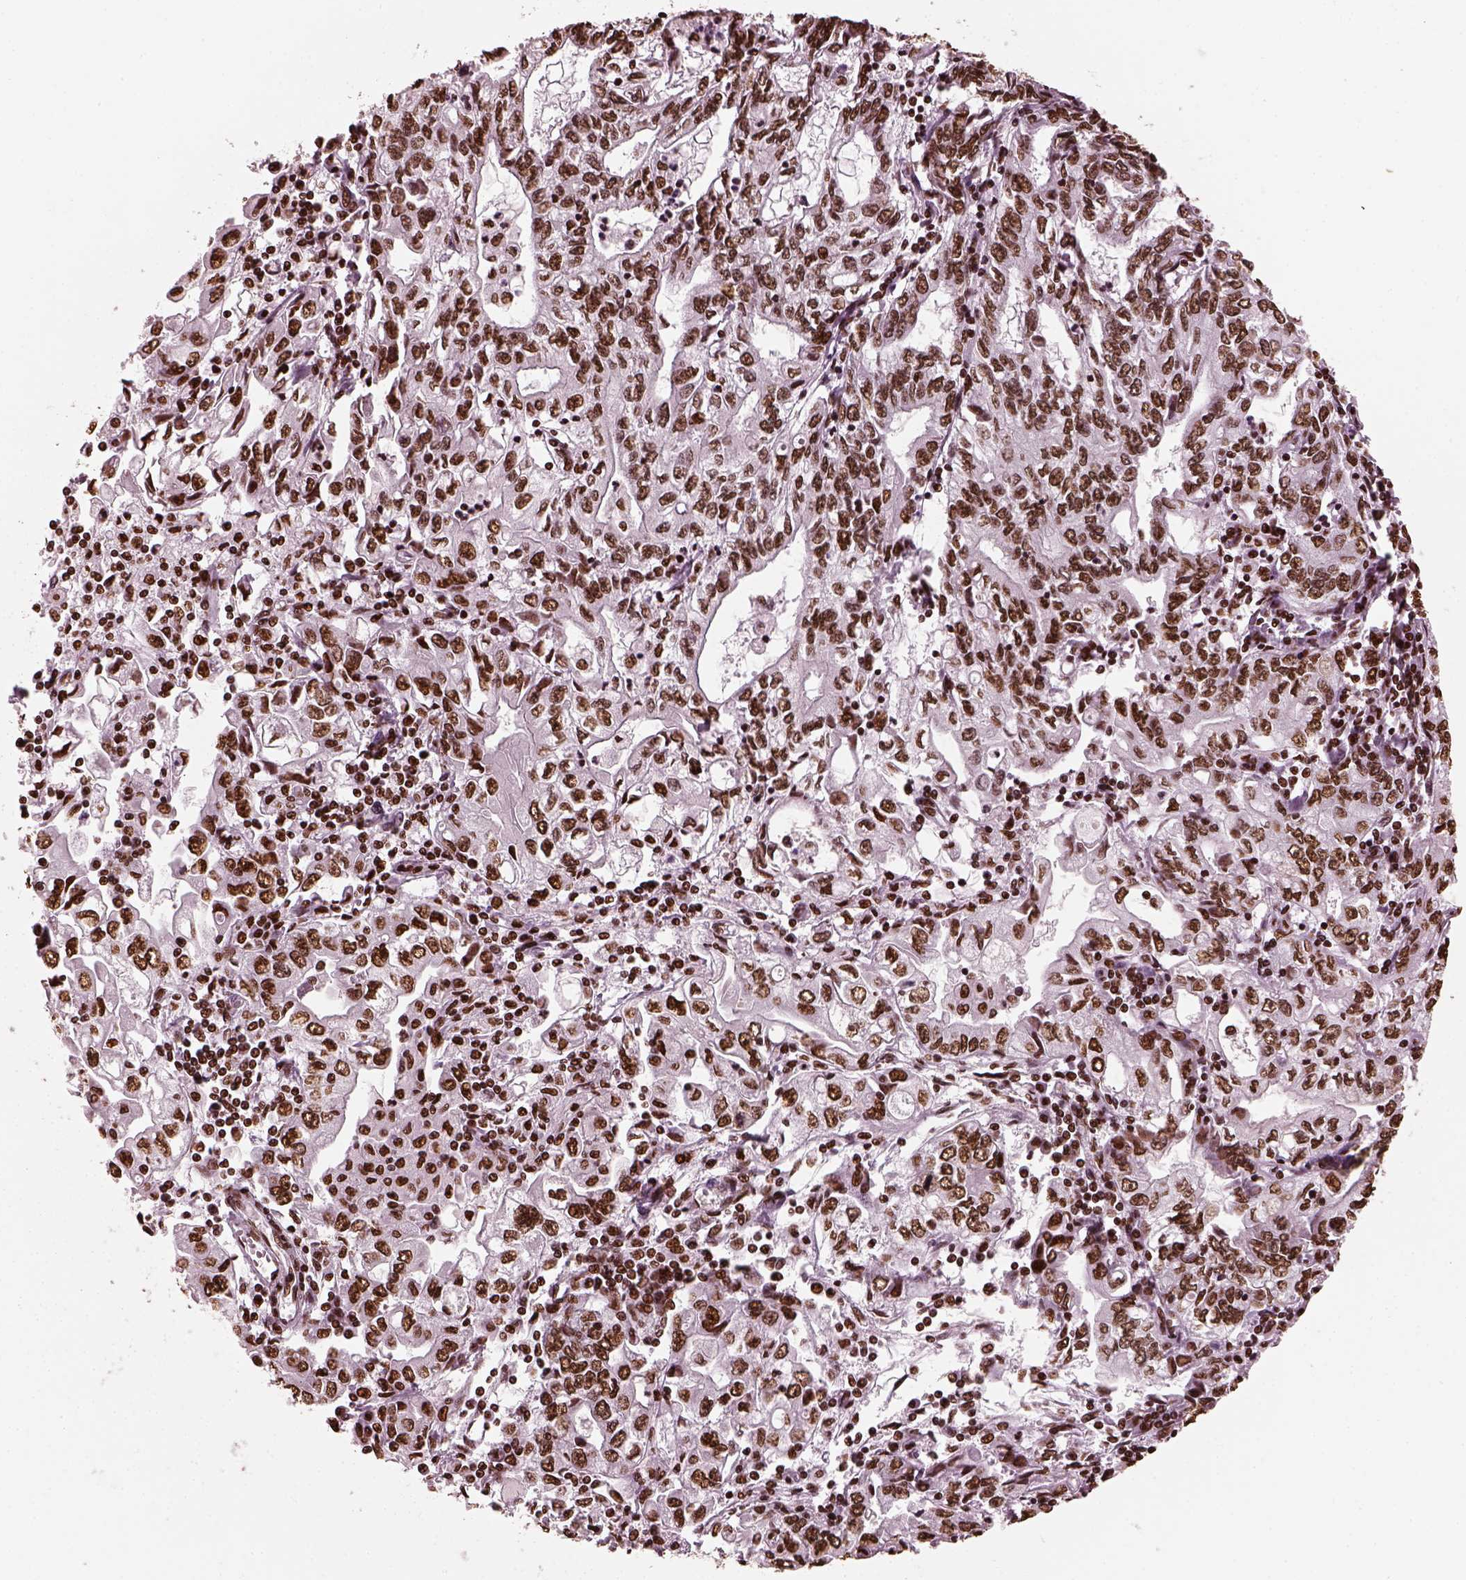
{"staining": {"intensity": "strong", "quantity": ">75%", "location": "nuclear"}, "tissue": "stomach cancer", "cell_type": "Tumor cells", "image_type": "cancer", "snomed": [{"axis": "morphology", "description": "Adenocarcinoma, NOS"}, {"axis": "topography", "description": "Stomach, lower"}], "caption": "Strong nuclear positivity is appreciated in approximately >75% of tumor cells in stomach cancer. The staining was performed using DAB (3,3'-diaminobenzidine) to visualize the protein expression in brown, while the nuclei were stained in blue with hematoxylin (Magnification: 20x).", "gene": "CBFA2T3", "patient": {"sex": "female", "age": 72}}